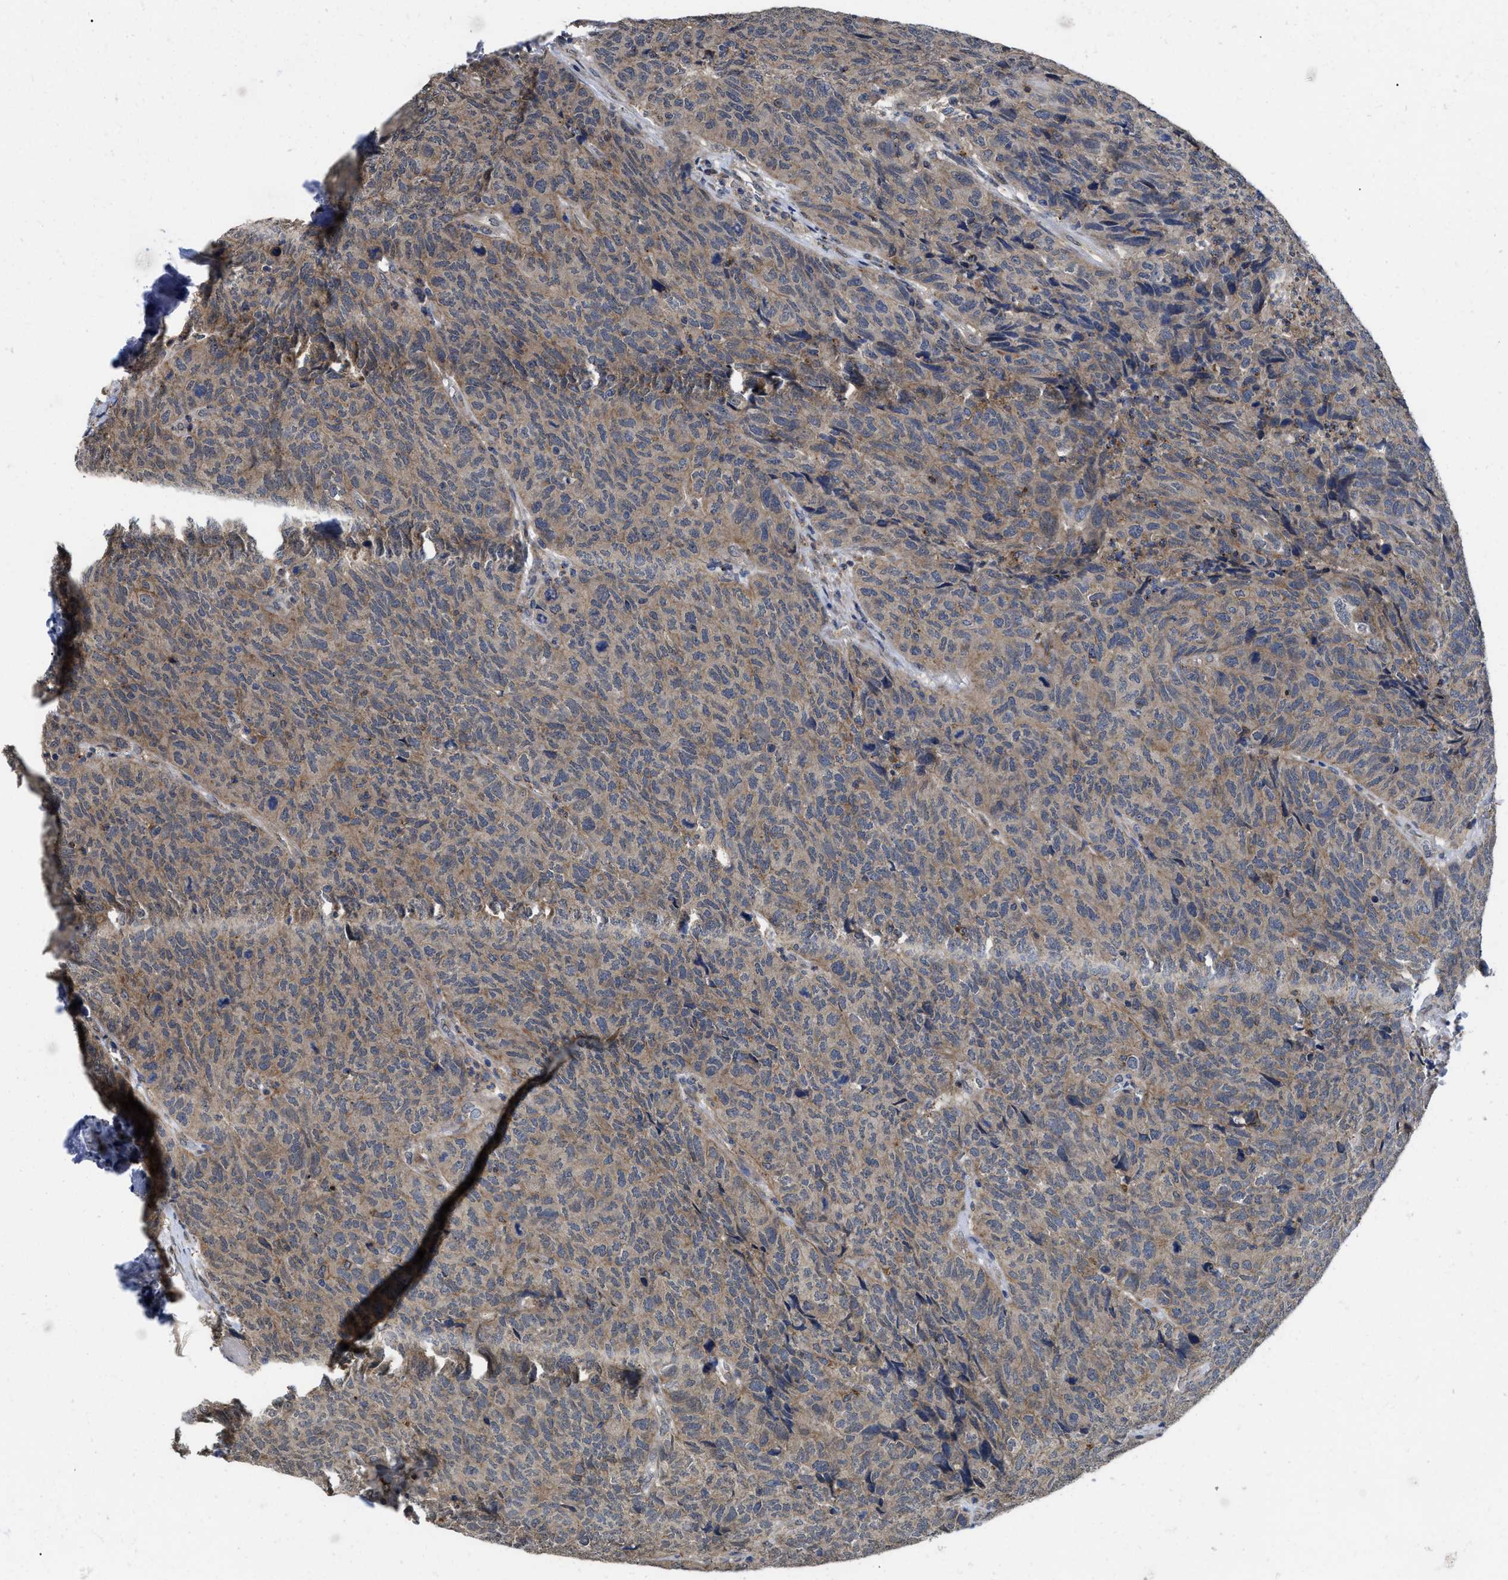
{"staining": {"intensity": "weak", "quantity": ">75%", "location": "cytoplasmic/membranous"}, "tissue": "head and neck cancer", "cell_type": "Tumor cells", "image_type": "cancer", "snomed": [{"axis": "morphology", "description": "Squamous cell carcinoma, NOS"}, {"axis": "topography", "description": "Head-Neck"}], "caption": "Protein expression by immunohistochemistry exhibits weak cytoplasmic/membranous positivity in about >75% of tumor cells in squamous cell carcinoma (head and neck). (DAB IHC, brown staining for protein, blue staining for nuclei).", "gene": "PKD2", "patient": {"sex": "male", "age": 66}}